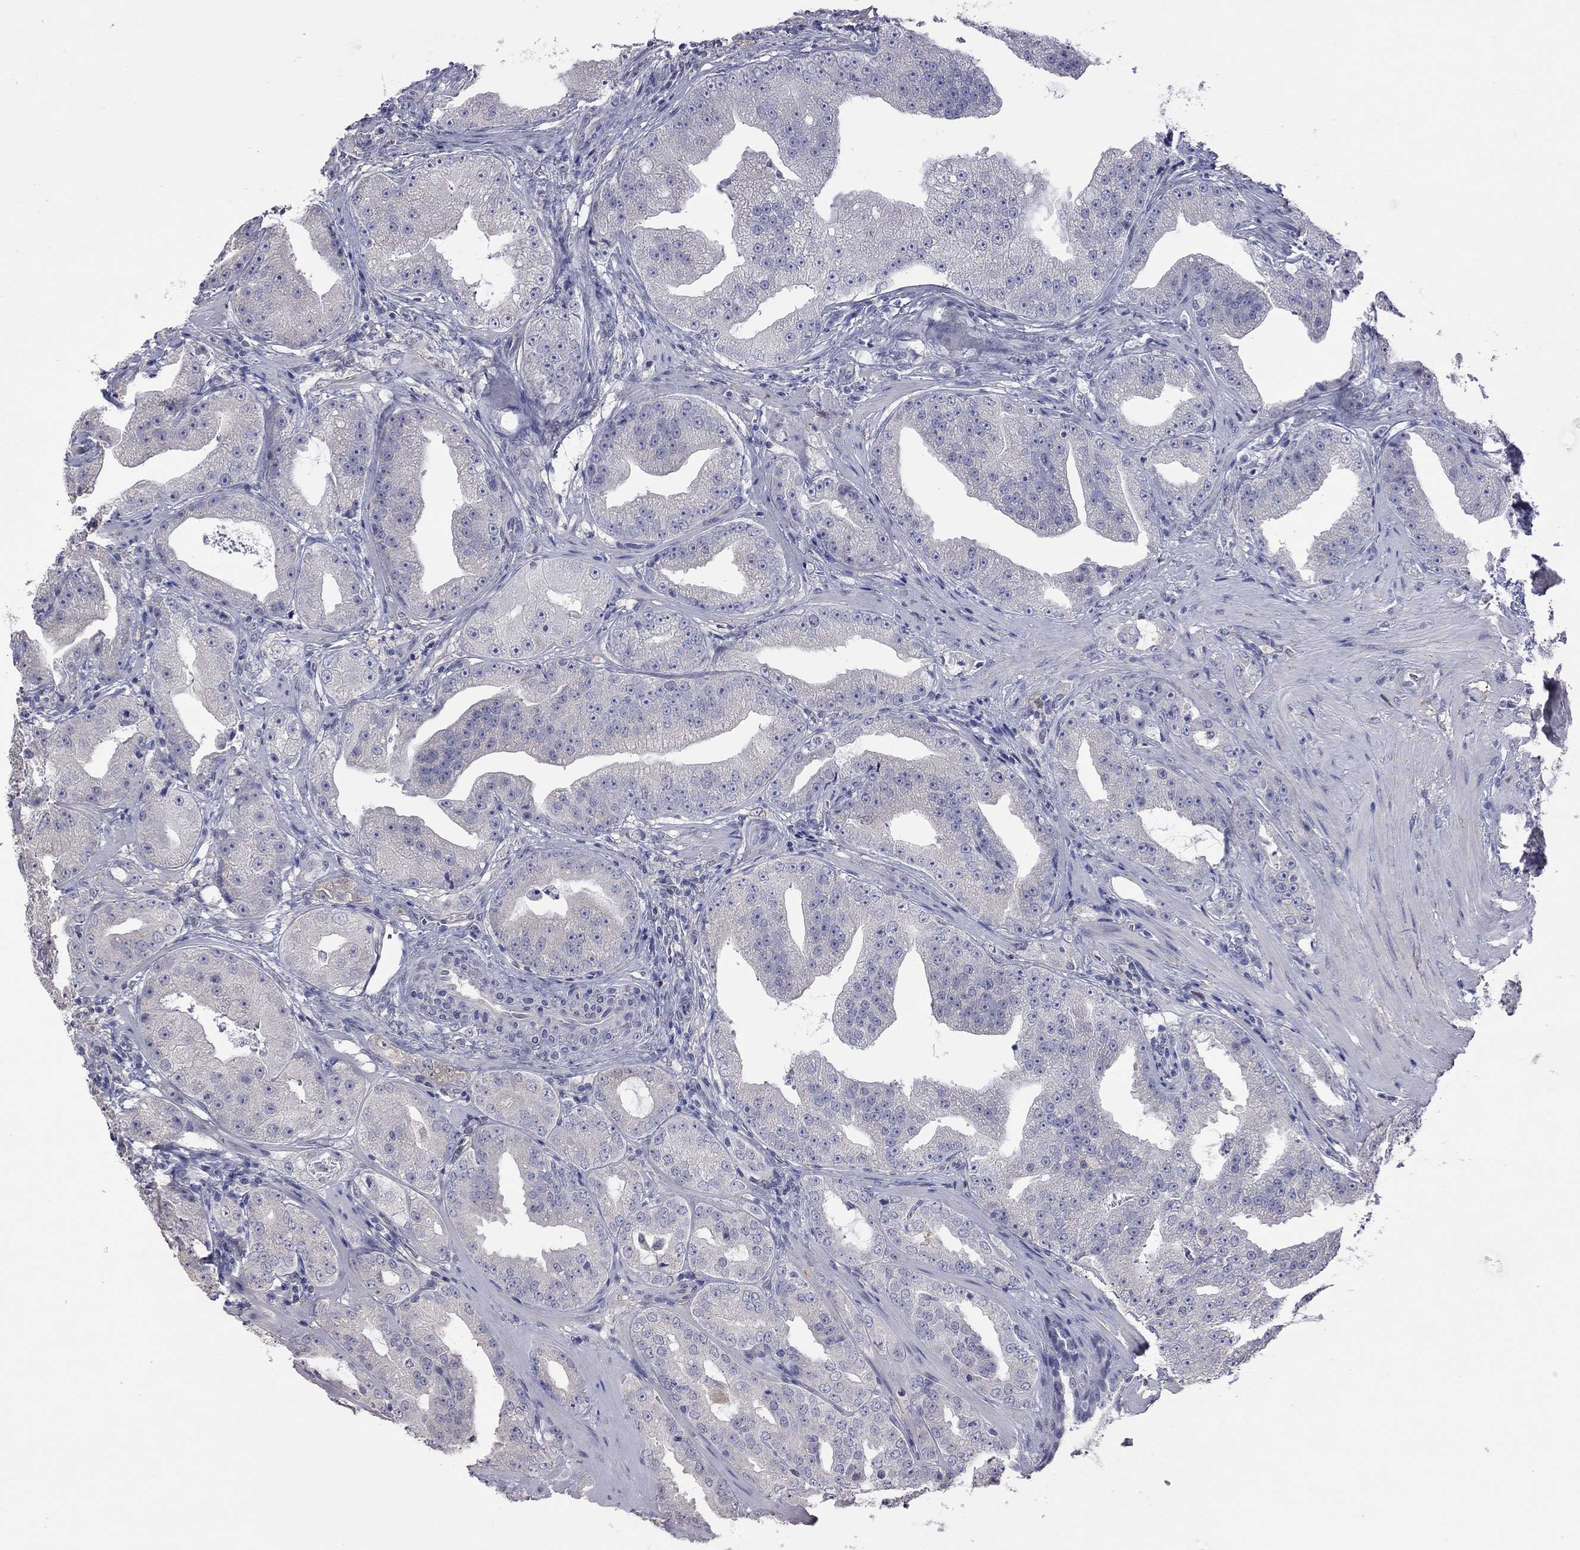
{"staining": {"intensity": "negative", "quantity": "none", "location": "none"}, "tissue": "prostate cancer", "cell_type": "Tumor cells", "image_type": "cancer", "snomed": [{"axis": "morphology", "description": "Adenocarcinoma, Low grade"}, {"axis": "topography", "description": "Prostate"}], "caption": "The IHC image has no significant positivity in tumor cells of prostate low-grade adenocarcinoma tissue.", "gene": "HYLS1", "patient": {"sex": "male", "age": 62}}